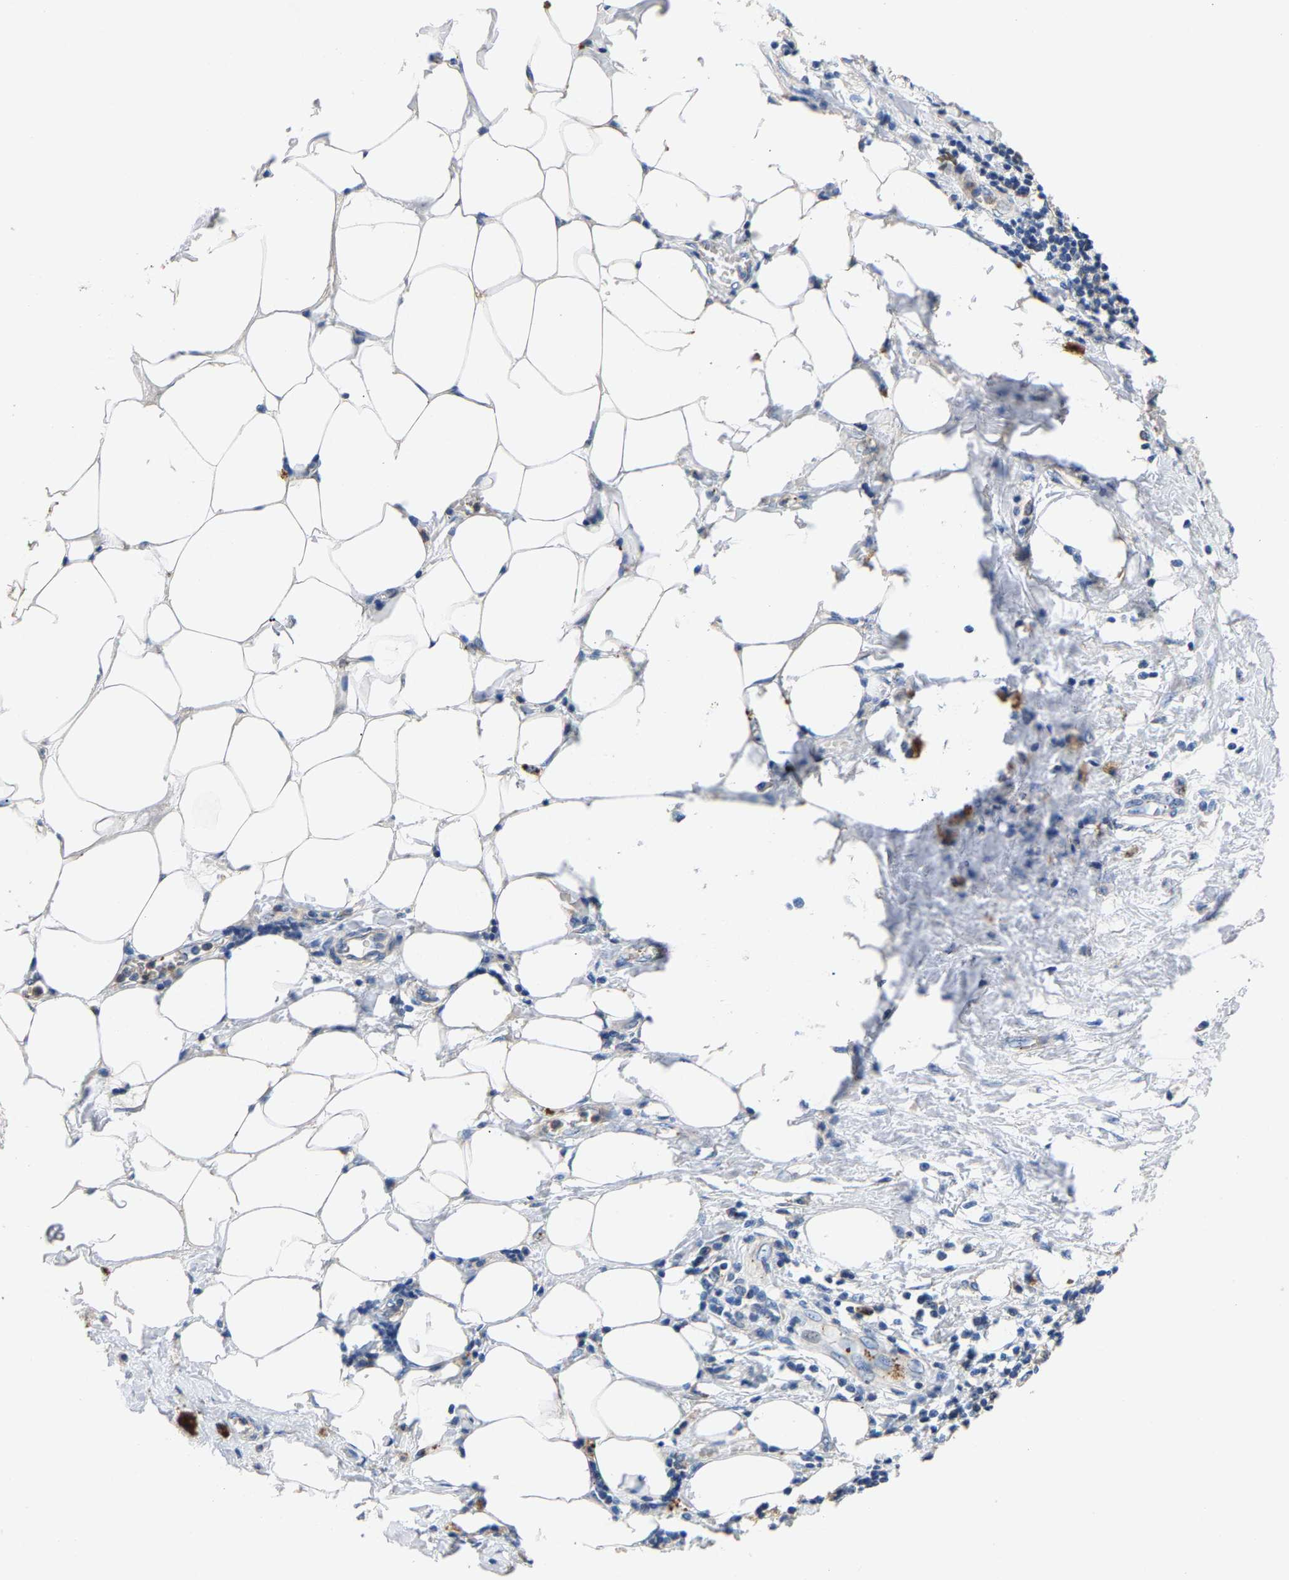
{"staining": {"intensity": "negative", "quantity": "none", "location": "none"}, "tissue": "pancreatic cancer", "cell_type": "Tumor cells", "image_type": "cancer", "snomed": [{"axis": "morphology", "description": "Normal tissue, NOS"}, {"axis": "morphology", "description": "Adenocarcinoma, NOS"}, {"axis": "topography", "description": "Pancreas"}, {"axis": "topography", "description": "Duodenum"}], "caption": "Immunohistochemistry (IHC) photomicrograph of pancreatic adenocarcinoma stained for a protein (brown), which exhibits no positivity in tumor cells.", "gene": "CCDC171", "patient": {"sex": "female", "age": 60}}